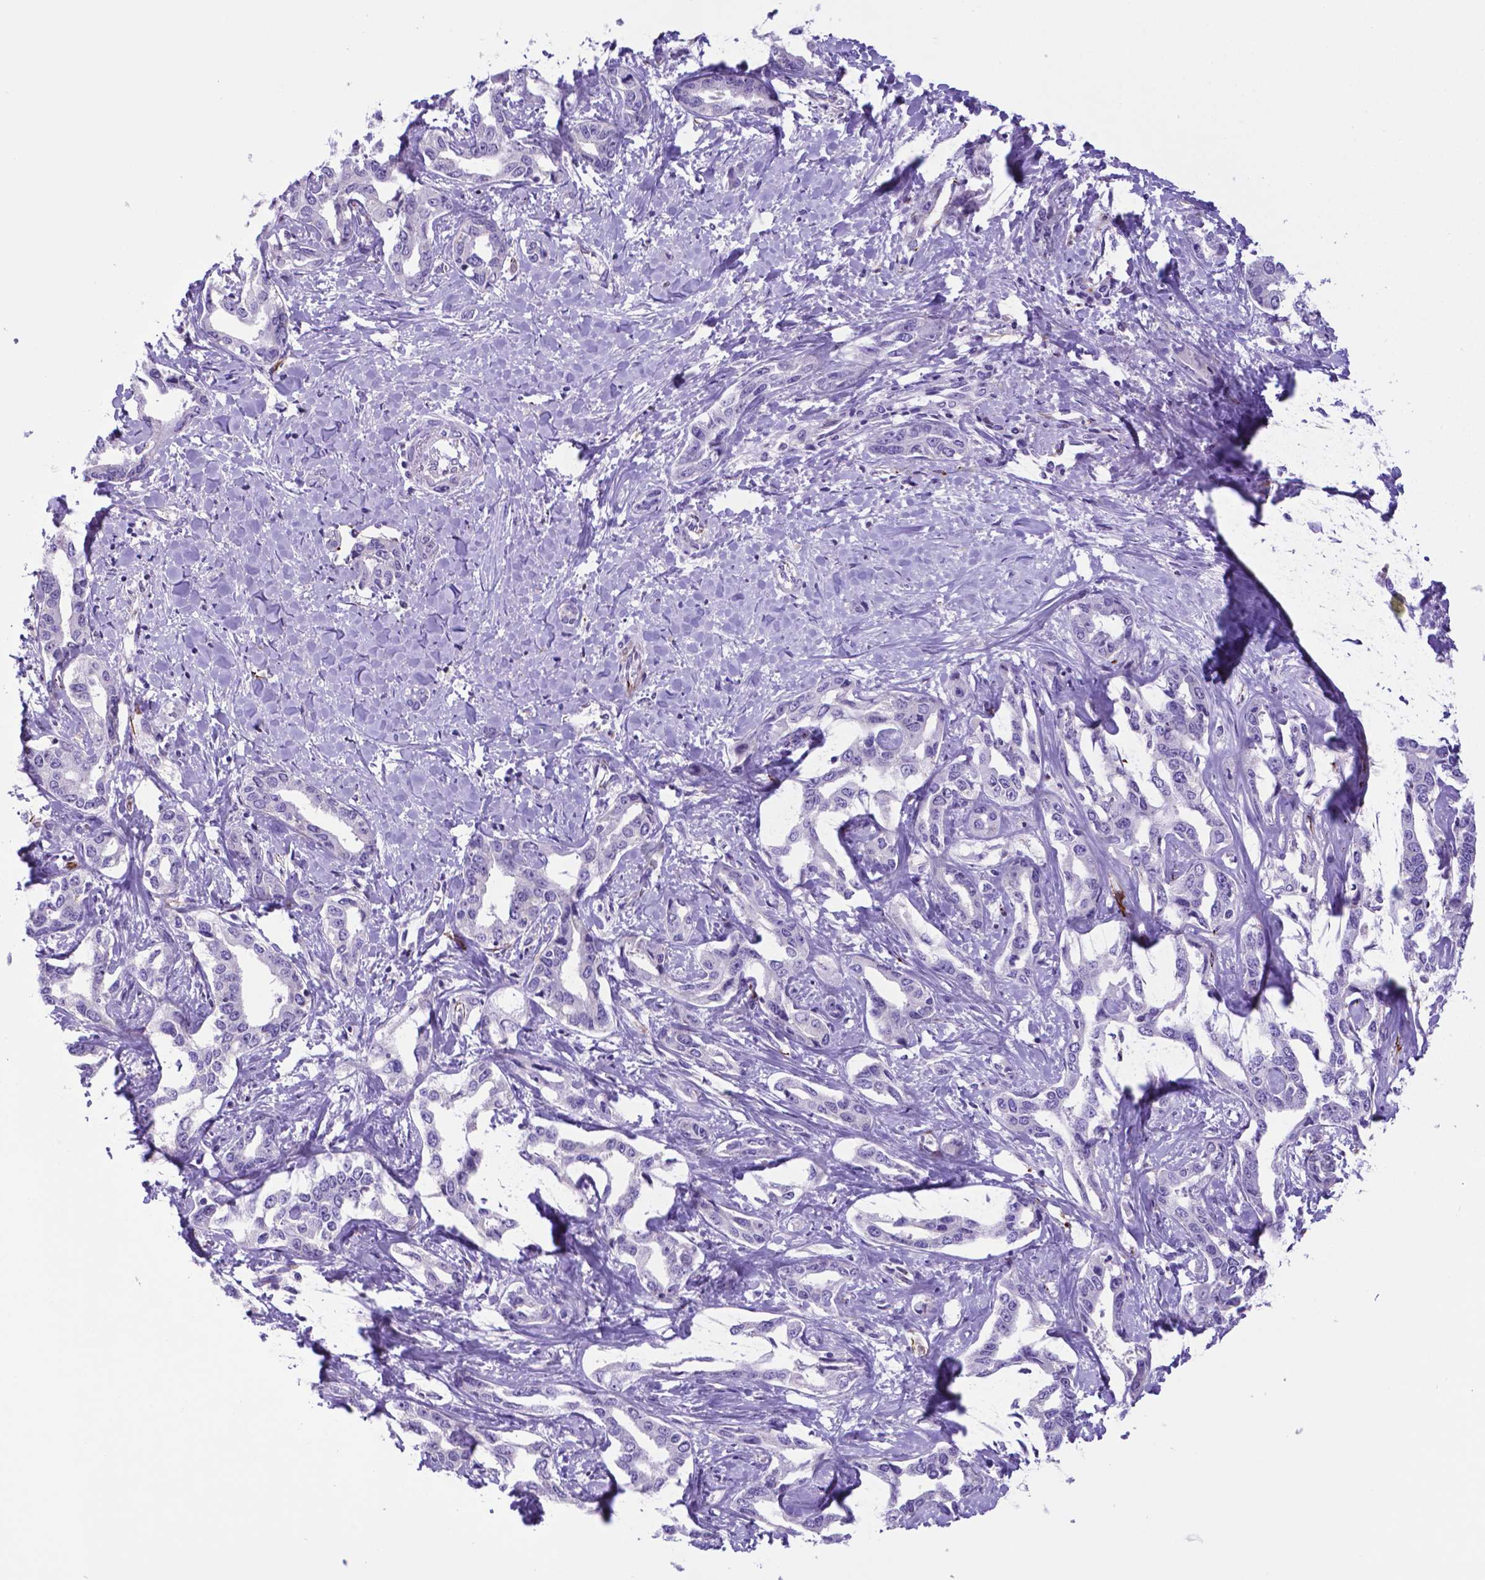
{"staining": {"intensity": "negative", "quantity": "none", "location": "none"}, "tissue": "liver cancer", "cell_type": "Tumor cells", "image_type": "cancer", "snomed": [{"axis": "morphology", "description": "Cholangiocarcinoma"}, {"axis": "topography", "description": "Liver"}], "caption": "High power microscopy micrograph of an immunohistochemistry histopathology image of liver cancer, revealing no significant staining in tumor cells. Brightfield microscopy of IHC stained with DAB (brown) and hematoxylin (blue), captured at high magnification.", "gene": "LZTR1", "patient": {"sex": "male", "age": 59}}